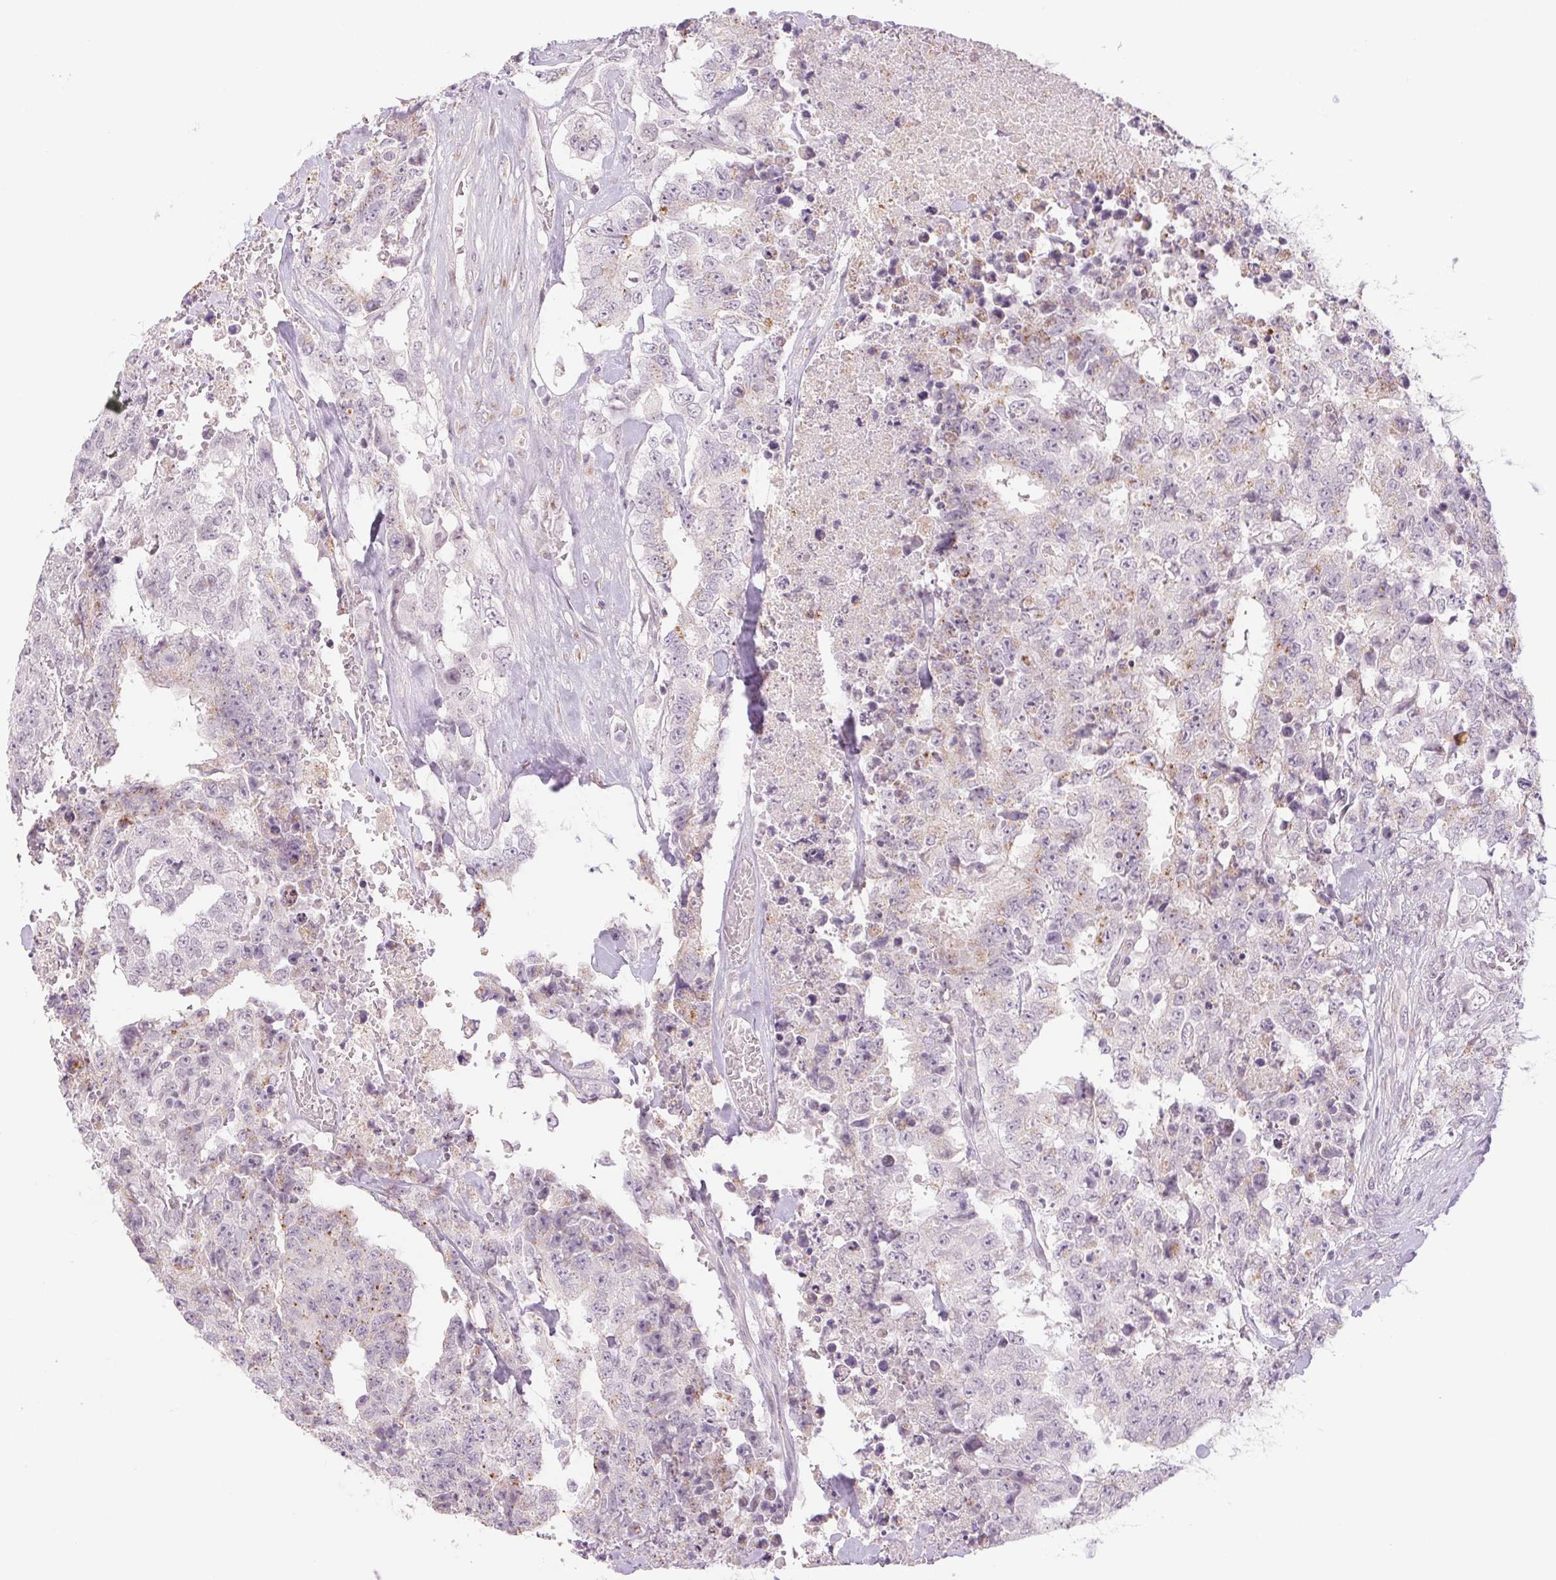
{"staining": {"intensity": "moderate", "quantity": "<25%", "location": "cytoplasmic/membranous"}, "tissue": "testis cancer", "cell_type": "Tumor cells", "image_type": "cancer", "snomed": [{"axis": "morphology", "description": "Carcinoma, Embryonal, NOS"}, {"axis": "topography", "description": "Testis"}], "caption": "Human testis cancer (embryonal carcinoma) stained for a protein (brown) reveals moderate cytoplasmic/membranous positive positivity in about <25% of tumor cells.", "gene": "FAM168A", "patient": {"sex": "male", "age": 24}}